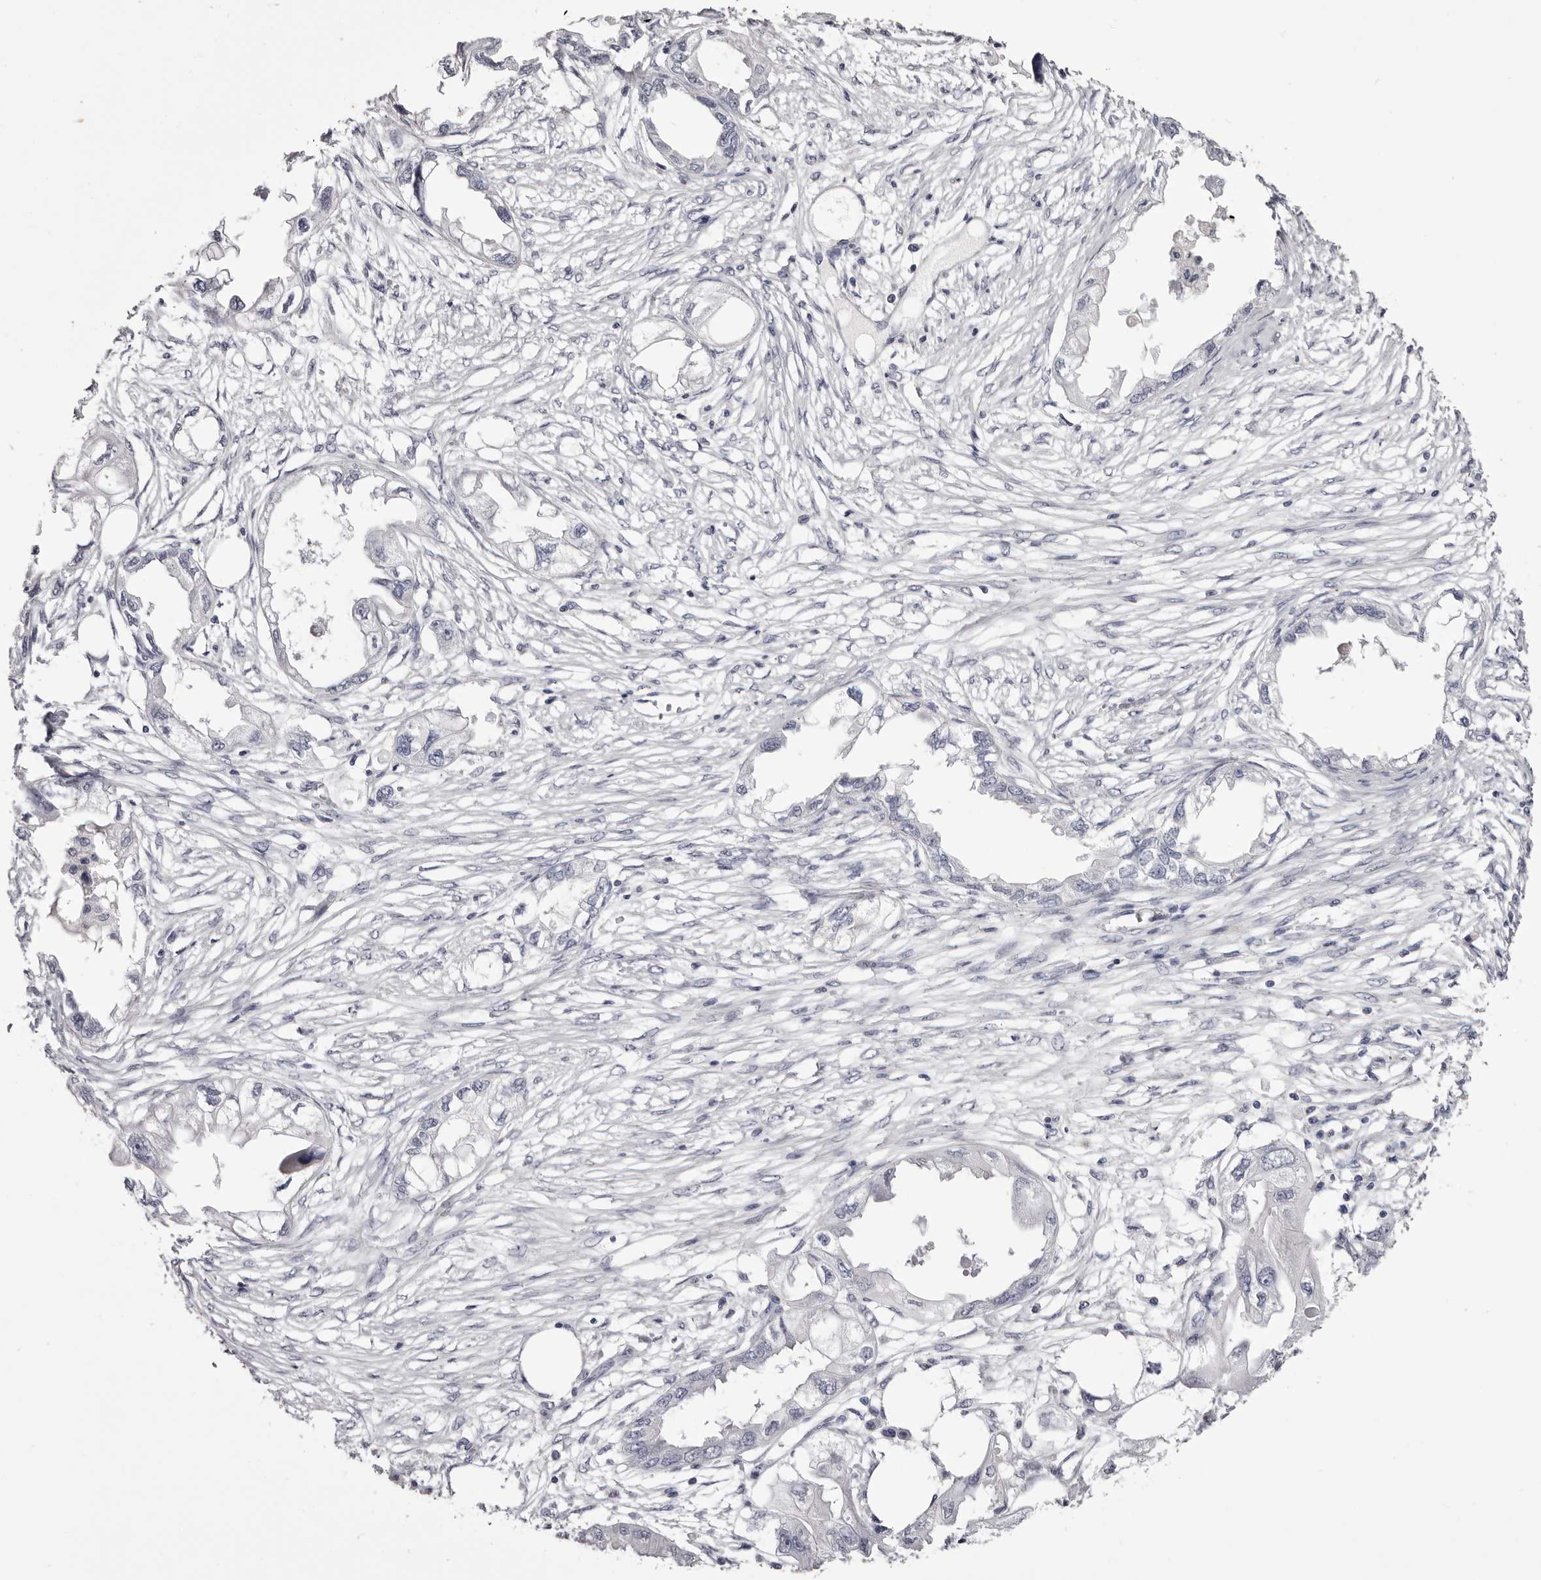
{"staining": {"intensity": "negative", "quantity": "none", "location": "none"}, "tissue": "endometrial cancer", "cell_type": "Tumor cells", "image_type": "cancer", "snomed": [{"axis": "morphology", "description": "Adenocarcinoma, NOS"}, {"axis": "morphology", "description": "Adenocarcinoma, metastatic, NOS"}, {"axis": "topography", "description": "Adipose tissue"}, {"axis": "topography", "description": "Endometrium"}], "caption": "The histopathology image reveals no staining of tumor cells in endometrial cancer (metastatic adenocarcinoma).", "gene": "CA6", "patient": {"sex": "female", "age": 67}}